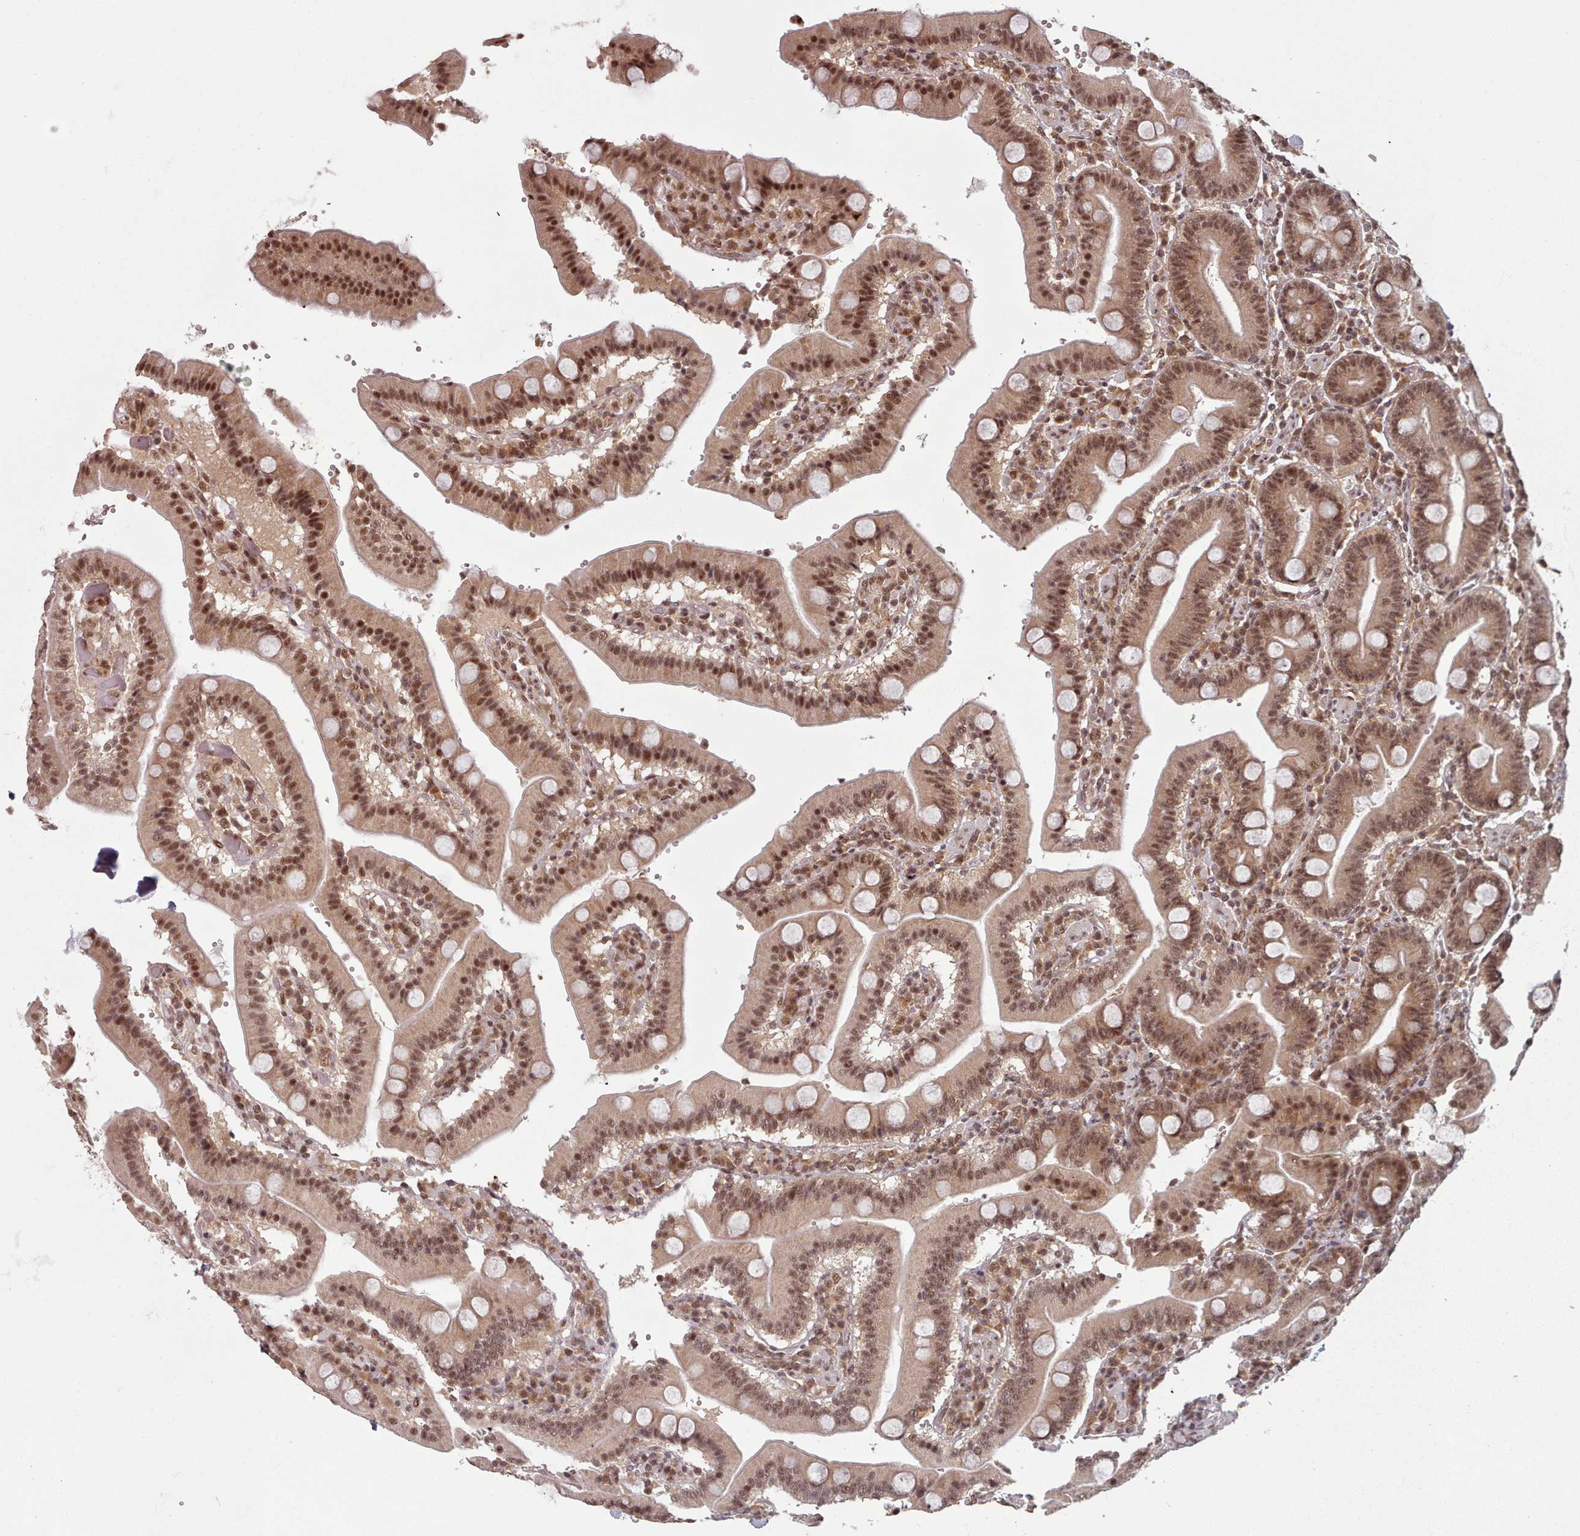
{"staining": {"intensity": "moderate", "quantity": ">75%", "location": "cytoplasmic/membranous,nuclear"}, "tissue": "duodenum", "cell_type": "Glandular cells", "image_type": "normal", "snomed": [{"axis": "morphology", "description": "Normal tissue, NOS"}, {"axis": "topography", "description": "Duodenum"}], "caption": "High-magnification brightfield microscopy of unremarkable duodenum stained with DAB (3,3'-diaminobenzidine) (brown) and counterstained with hematoxylin (blue). glandular cells exhibit moderate cytoplasmic/membranous,nuclear expression is appreciated in about>75% of cells. Nuclei are stained in blue.", "gene": "DHX8", "patient": {"sex": "female", "age": 62}}